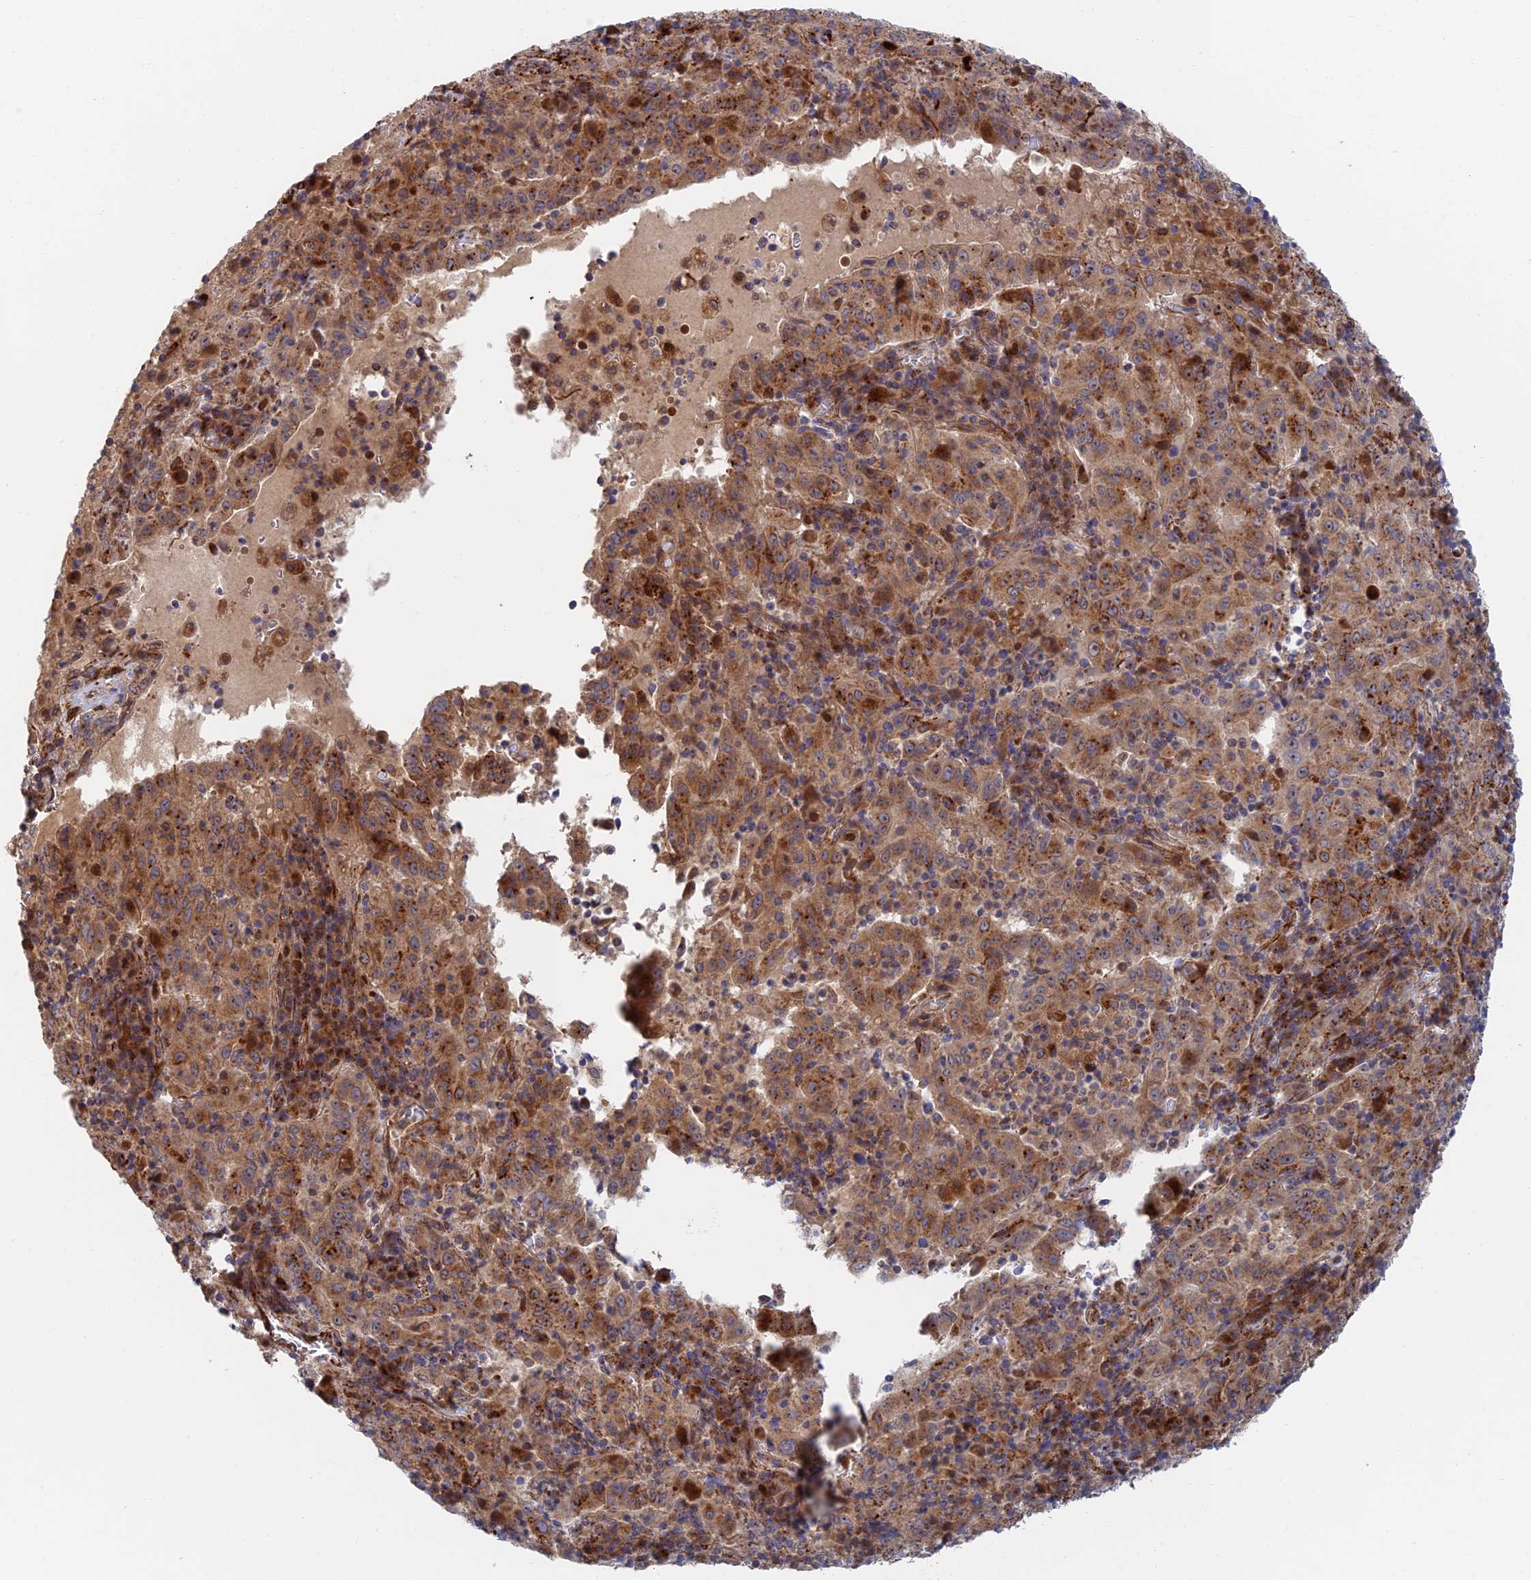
{"staining": {"intensity": "strong", "quantity": ">75%", "location": "cytoplasmic/membranous"}, "tissue": "pancreatic cancer", "cell_type": "Tumor cells", "image_type": "cancer", "snomed": [{"axis": "morphology", "description": "Adenocarcinoma, NOS"}, {"axis": "topography", "description": "Pancreas"}], "caption": "Pancreatic adenocarcinoma stained for a protein (brown) reveals strong cytoplasmic/membranous positive expression in approximately >75% of tumor cells.", "gene": "PPP2R3C", "patient": {"sex": "male", "age": 63}}